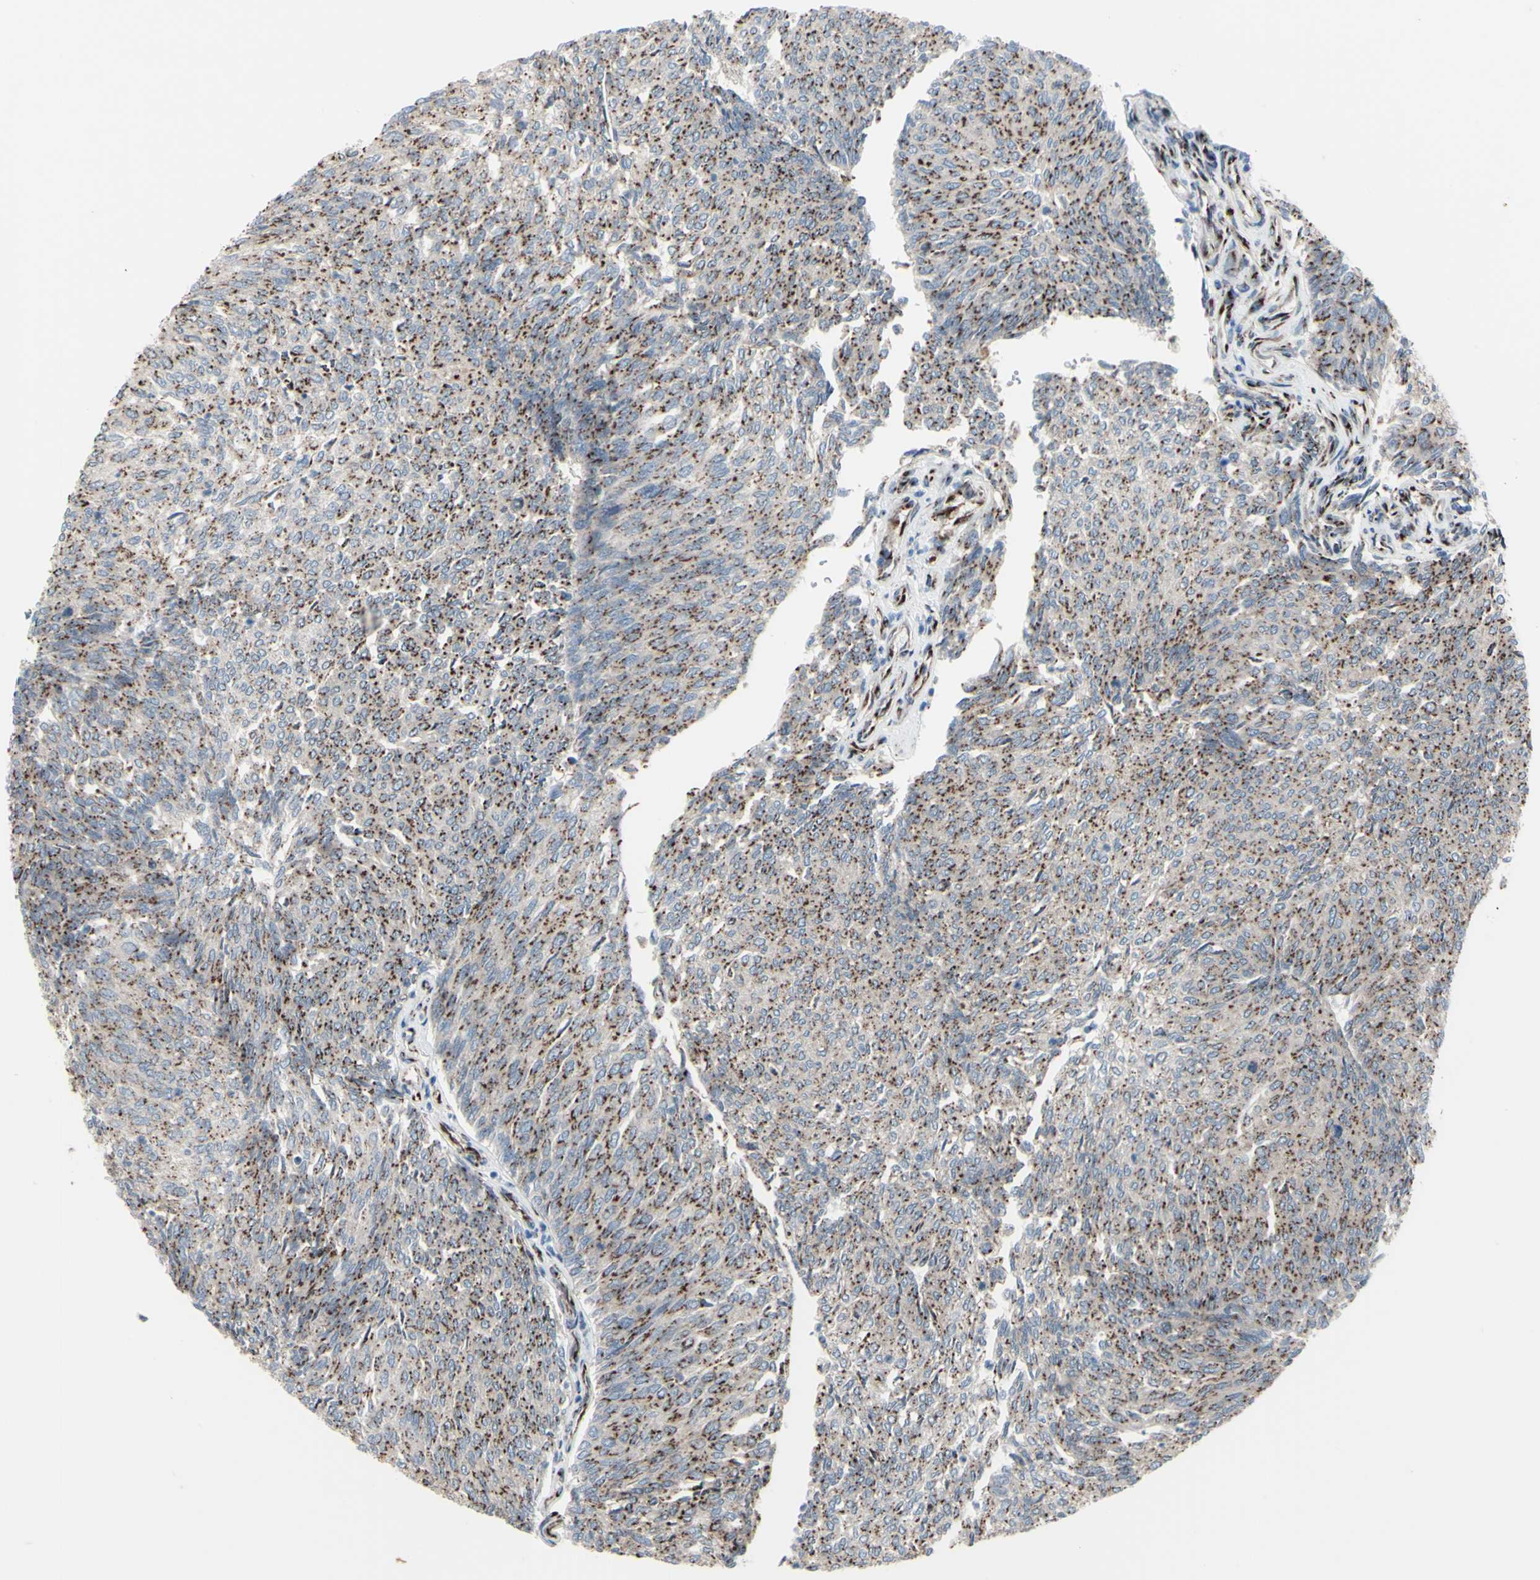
{"staining": {"intensity": "strong", "quantity": ">75%", "location": "cytoplasmic/membranous"}, "tissue": "urothelial cancer", "cell_type": "Tumor cells", "image_type": "cancer", "snomed": [{"axis": "morphology", "description": "Urothelial carcinoma, Low grade"}, {"axis": "topography", "description": "Urinary bladder"}], "caption": "The immunohistochemical stain shows strong cytoplasmic/membranous expression in tumor cells of urothelial cancer tissue.", "gene": "GLG1", "patient": {"sex": "female", "age": 79}}